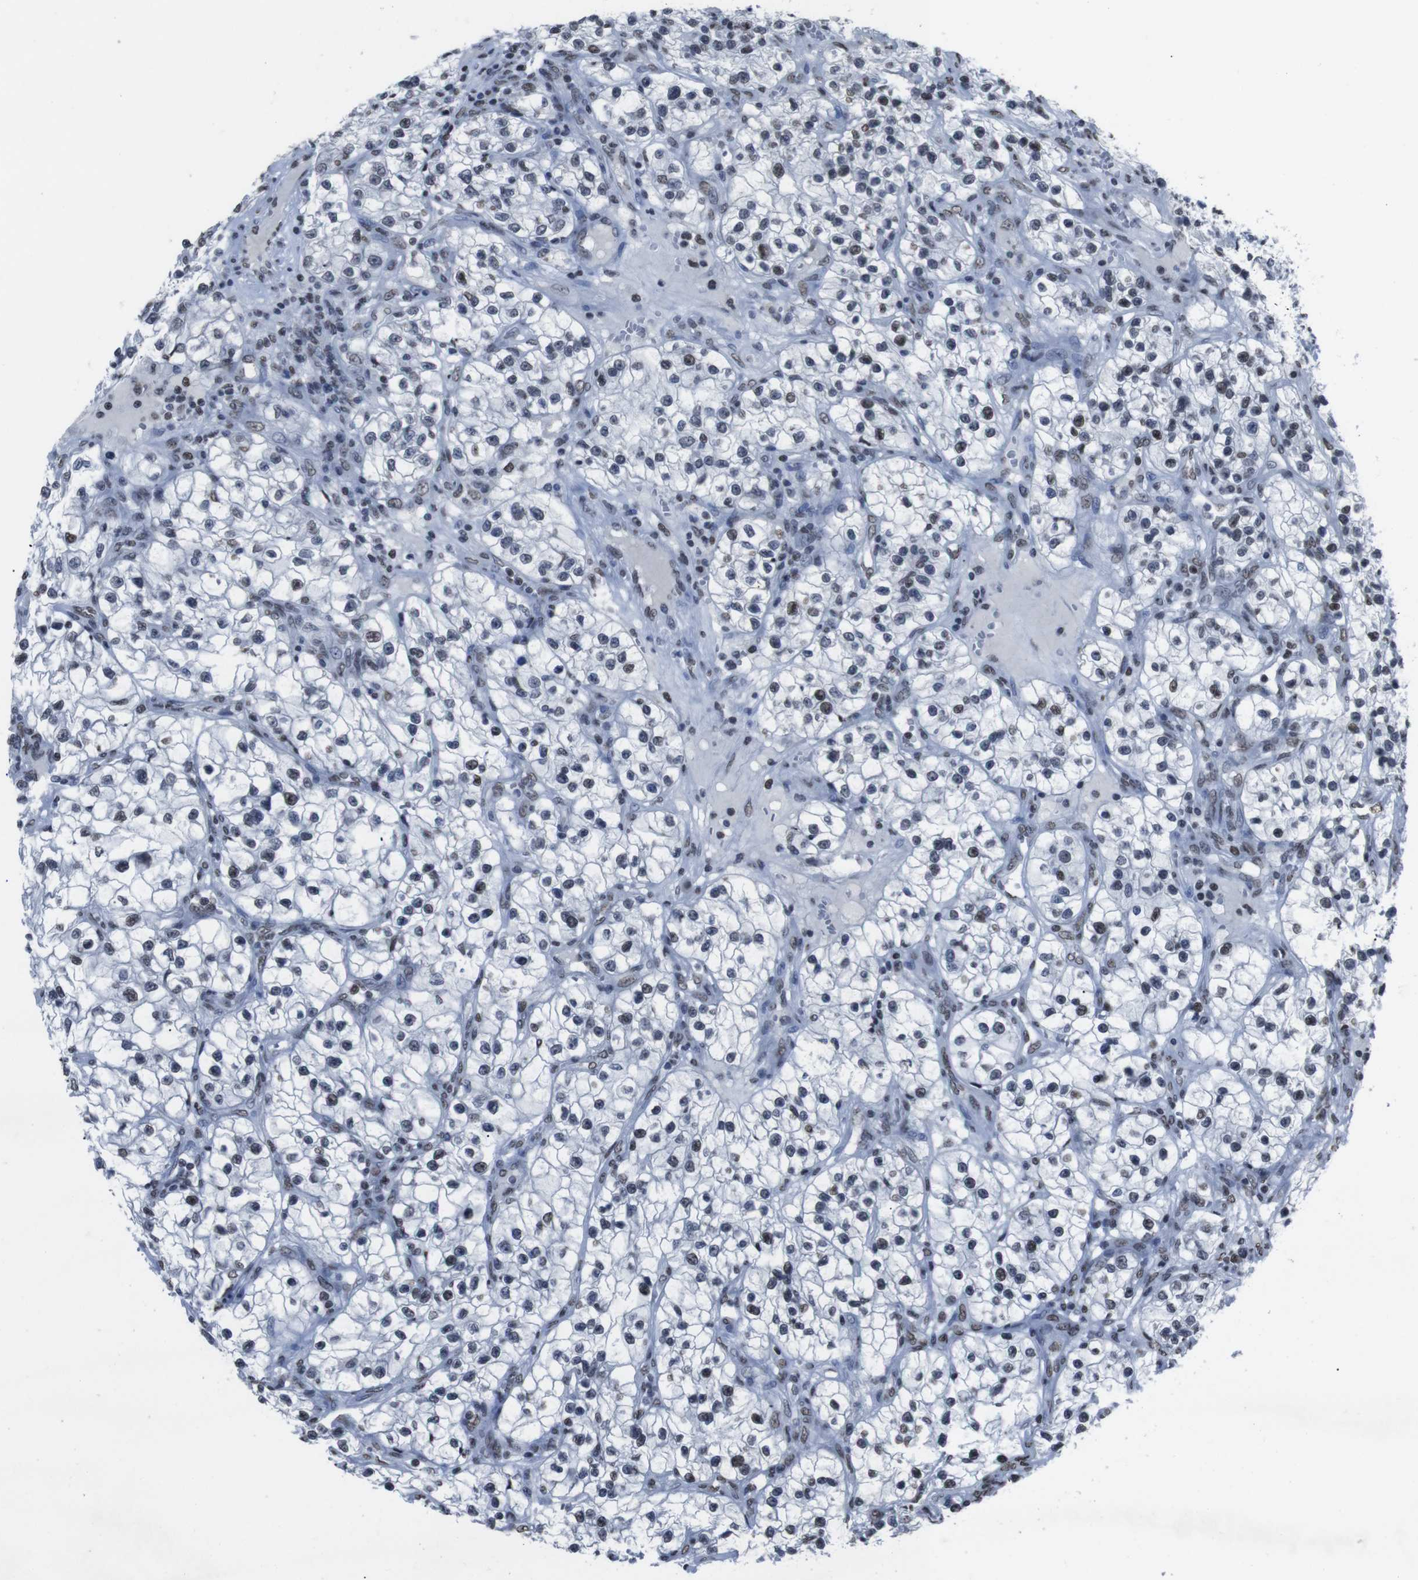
{"staining": {"intensity": "weak", "quantity": "<25%", "location": "nuclear"}, "tissue": "renal cancer", "cell_type": "Tumor cells", "image_type": "cancer", "snomed": [{"axis": "morphology", "description": "Adenocarcinoma, NOS"}, {"axis": "topography", "description": "Kidney"}], "caption": "Micrograph shows no protein staining in tumor cells of renal cancer tissue.", "gene": "PIP4P2", "patient": {"sex": "female", "age": 57}}